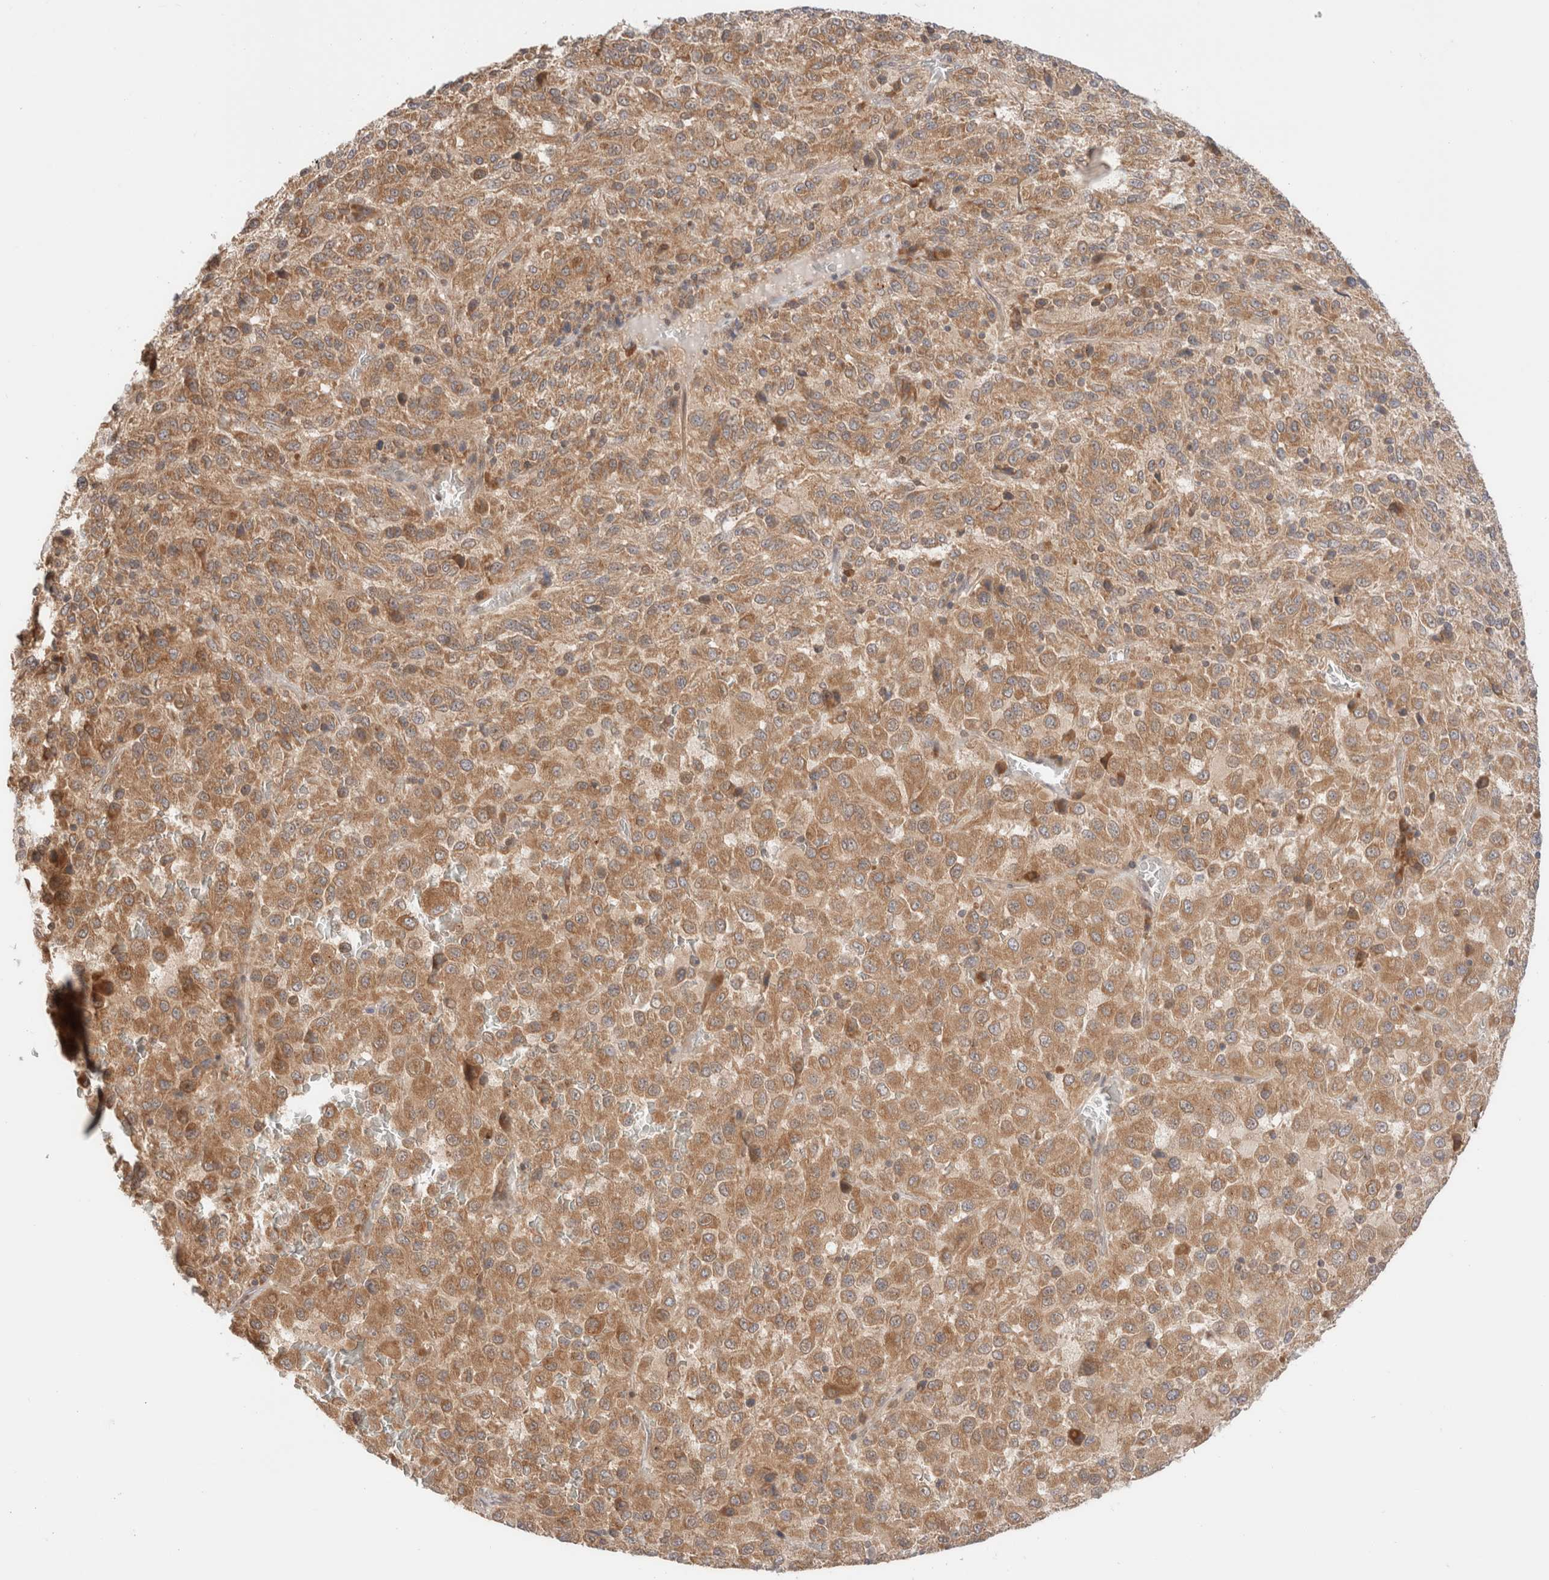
{"staining": {"intensity": "moderate", "quantity": ">75%", "location": "cytoplasmic/membranous"}, "tissue": "melanoma", "cell_type": "Tumor cells", "image_type": "cancer", "snomed": [{"axis": "morphology", "description": "Malignant melanoma, Metastatic site"}, {"axis": "topography", "description": "Lung"}], "caption": "Brown immunohistochemical staining in human melanoma reveals moderate cytoplasmic/membranous positivity in approximately >75% of tumor cells. (IHC, brightfield microscopy, high magnification).", "gene": "XKR4", "patient": {"sex": "male", "age": 64}}